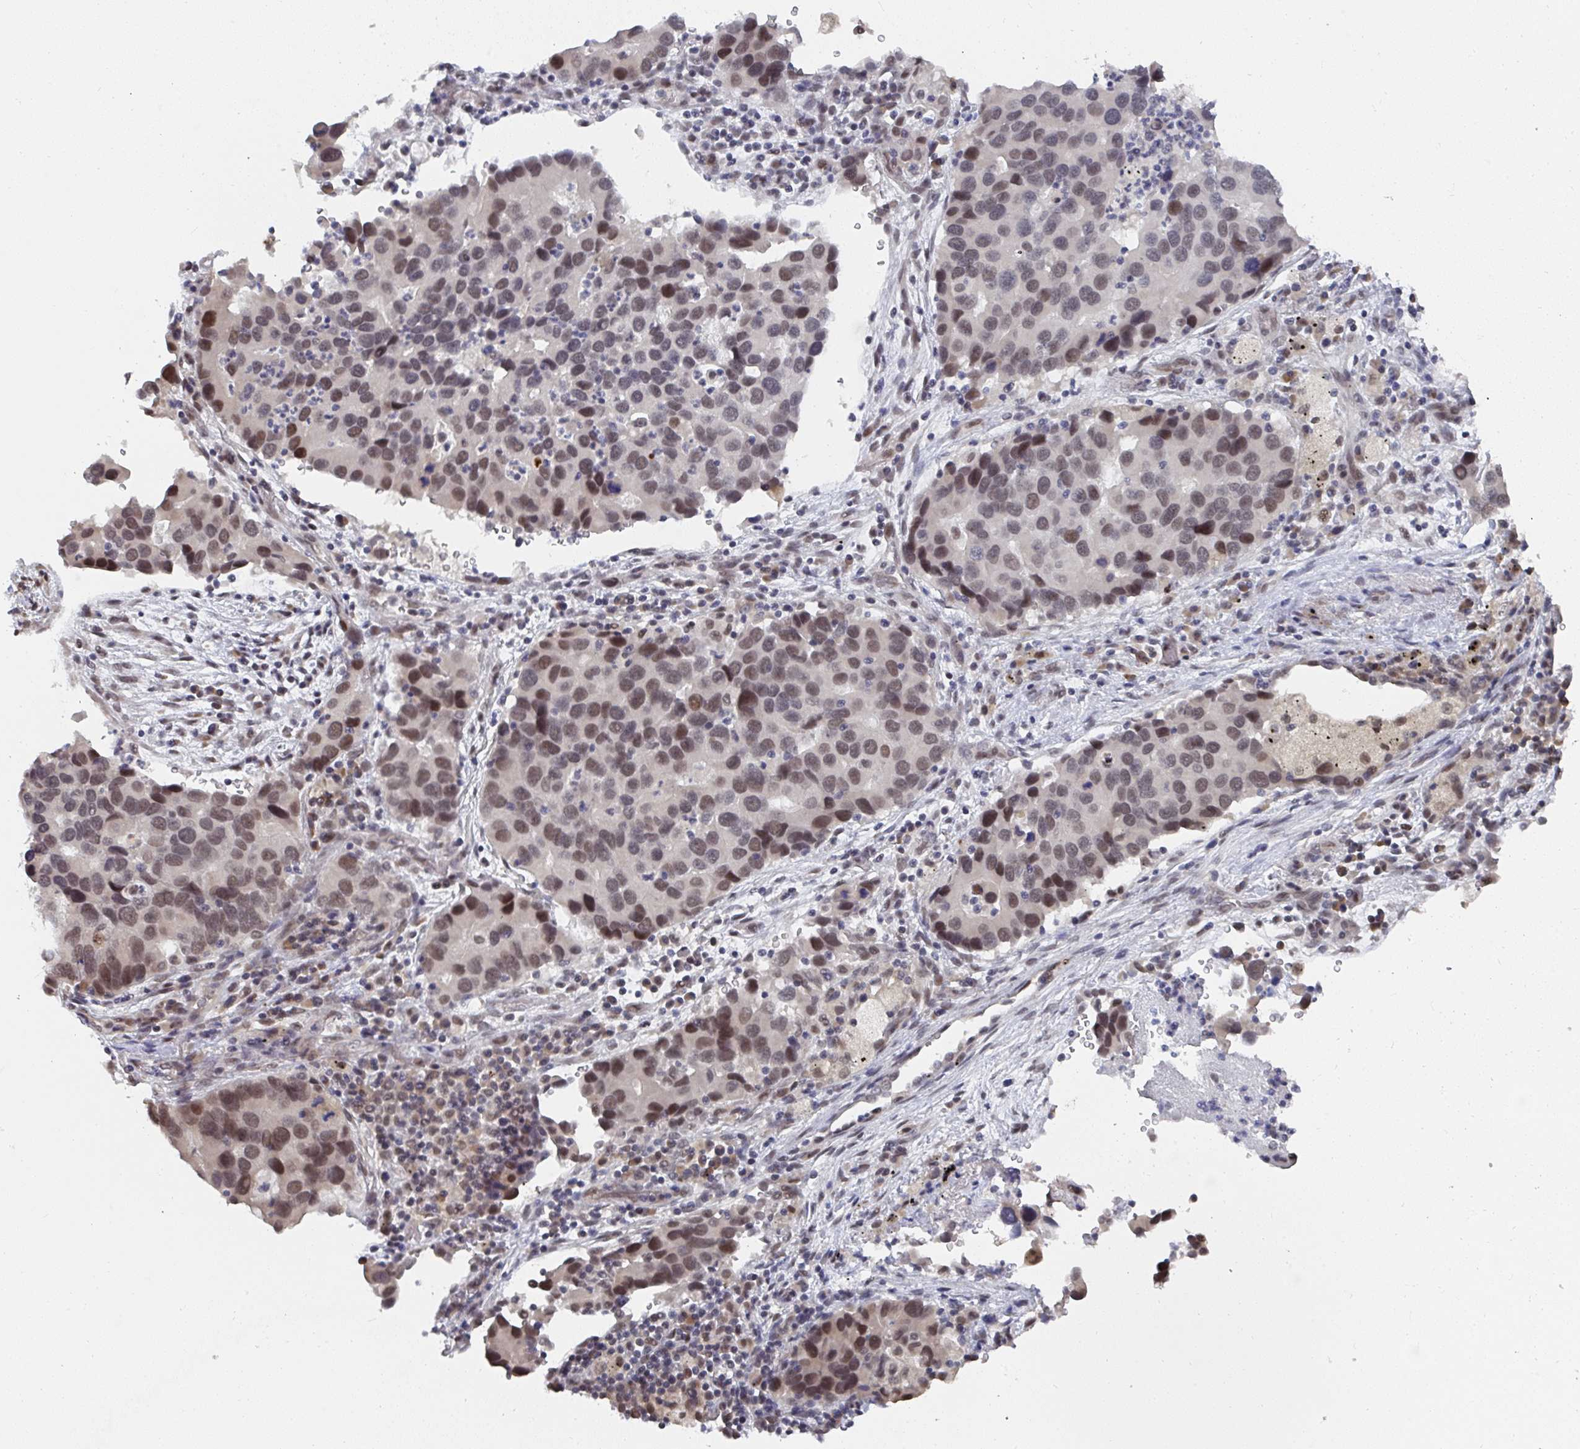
{"staining": {"intensity": "moderate", "quantity": ">75%", "location": "nuclear"}, "tissue": "lung cancer", "cell_type": "Tumor cells", "image_type": "cancer", "snomed": [{"axis": "morphology", "description": "Aneuploidy"}, {"axis": "morphology", "description": "Adenocarcinoma, NOS"}, {"axis": "topography", "description": "Lymph node"}, {"axis": "topography", "description": "Lung"}], "caption": "Immunohistochemical staining of human lung cancer (adenocarcinoma) displays moderate nuclear protein expression in approximately >75% of tumor cells. The protein of interest is stained brown, and the nuclei are stained in blue (DAB (3,3'-diaminobenzidine) IHC with brightfield microscopy, high magnification).", "gene": "JMJD1C", "patient": {"sex": "female", "age": 74}}